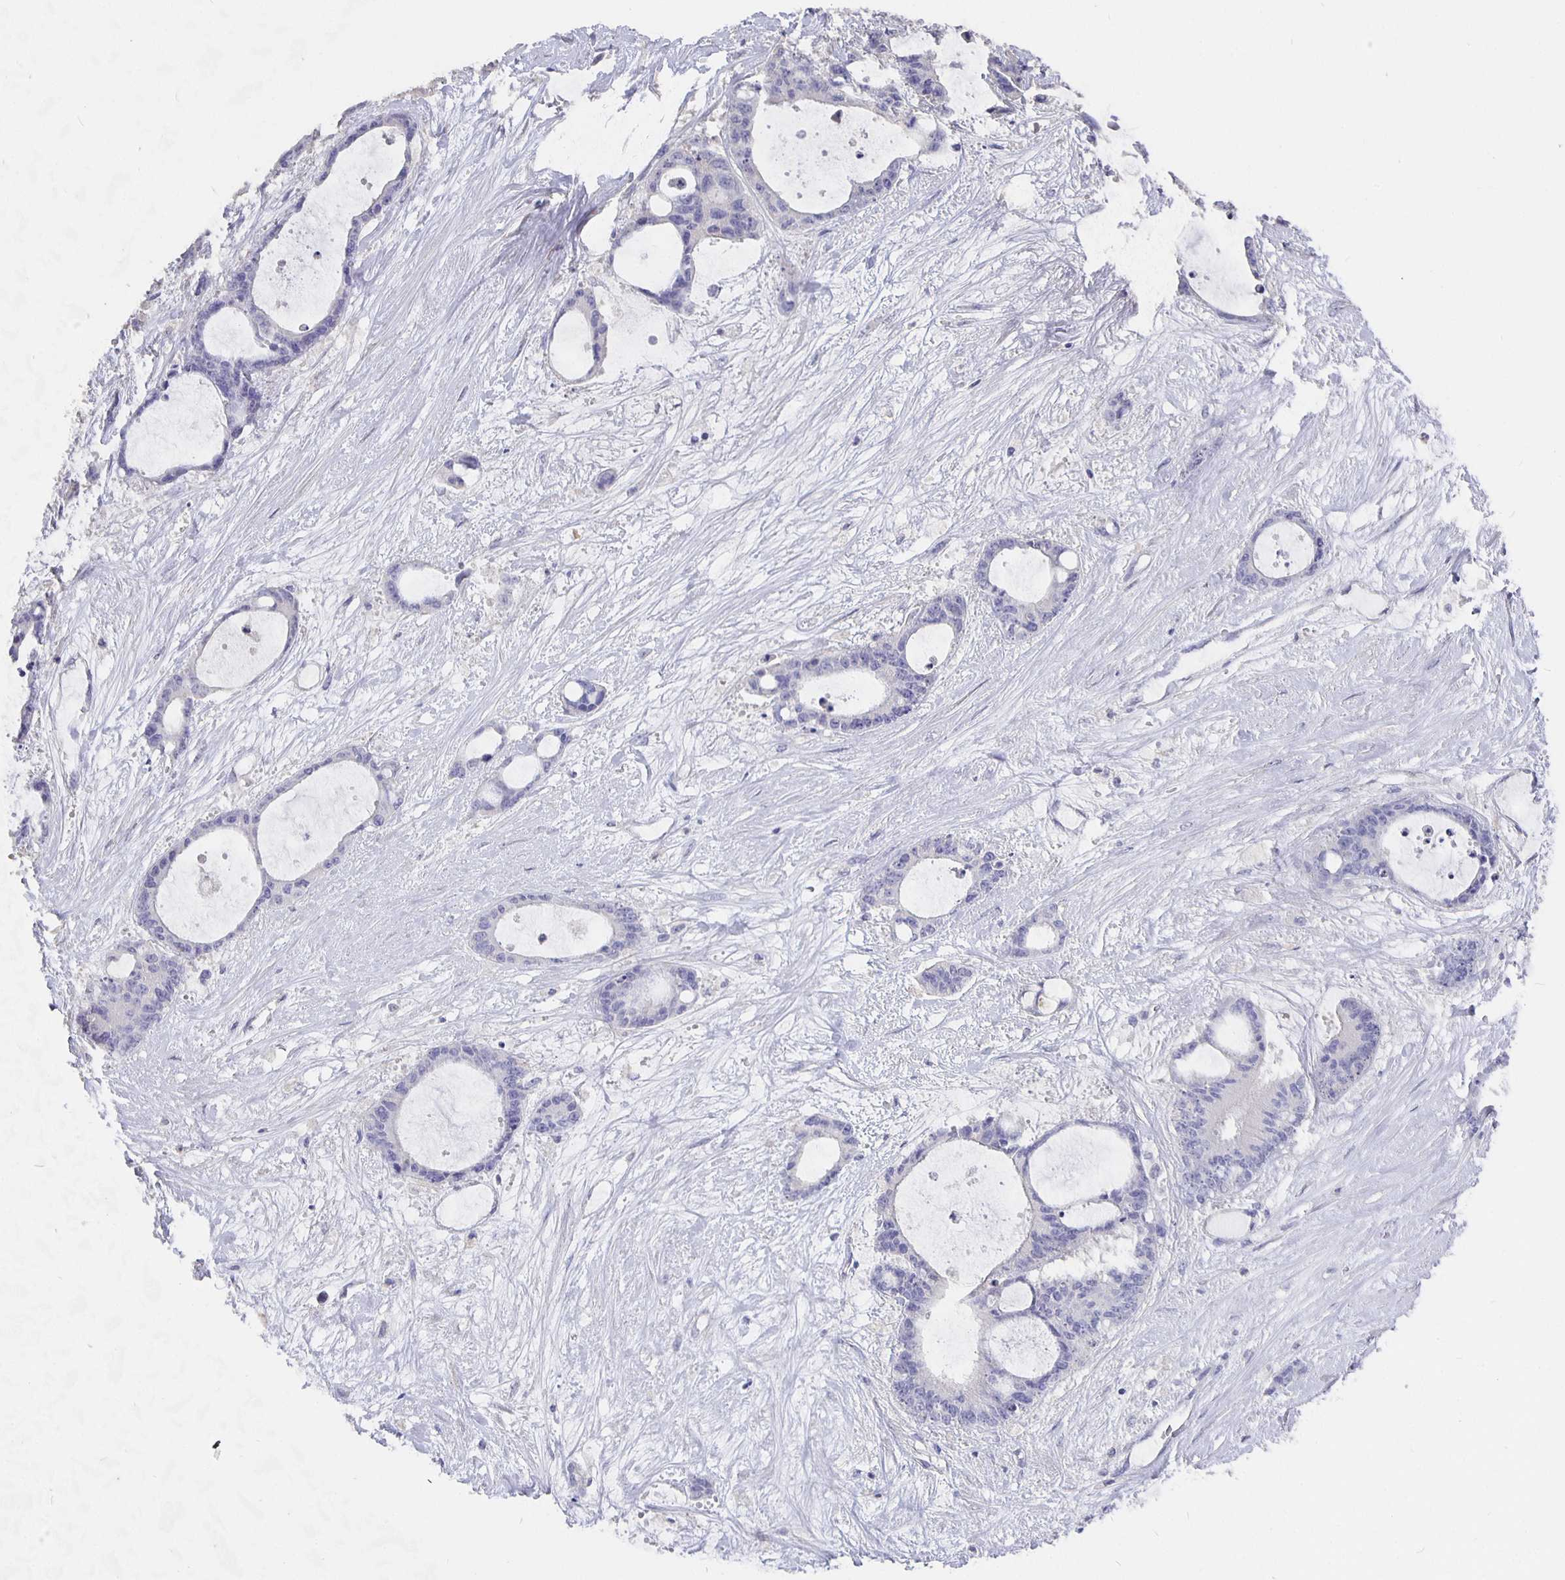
{"staining": {"intensity": "negative", "quantity": "none", "location": "none"}, "tissue": "liver cancer", "cell_type": "Tumor cells", "image_type": "cancer", "snomed": [{"axis": "morphology", "description": "Normal tissue, NOS"}, {"axis": "morphology", "description": "Cholangiocarcinoma"}, {"axis": "topography", "description": "Liver"}, {"axis": "topography", "description": "Peripheral nerve tissue"}], "caption": "Image shows no significant protein positivity in tumor cells of cholangiocarcinoma (liver).", "gene": "CFAP74", "patient": {"sex": "female", "age": 73}}